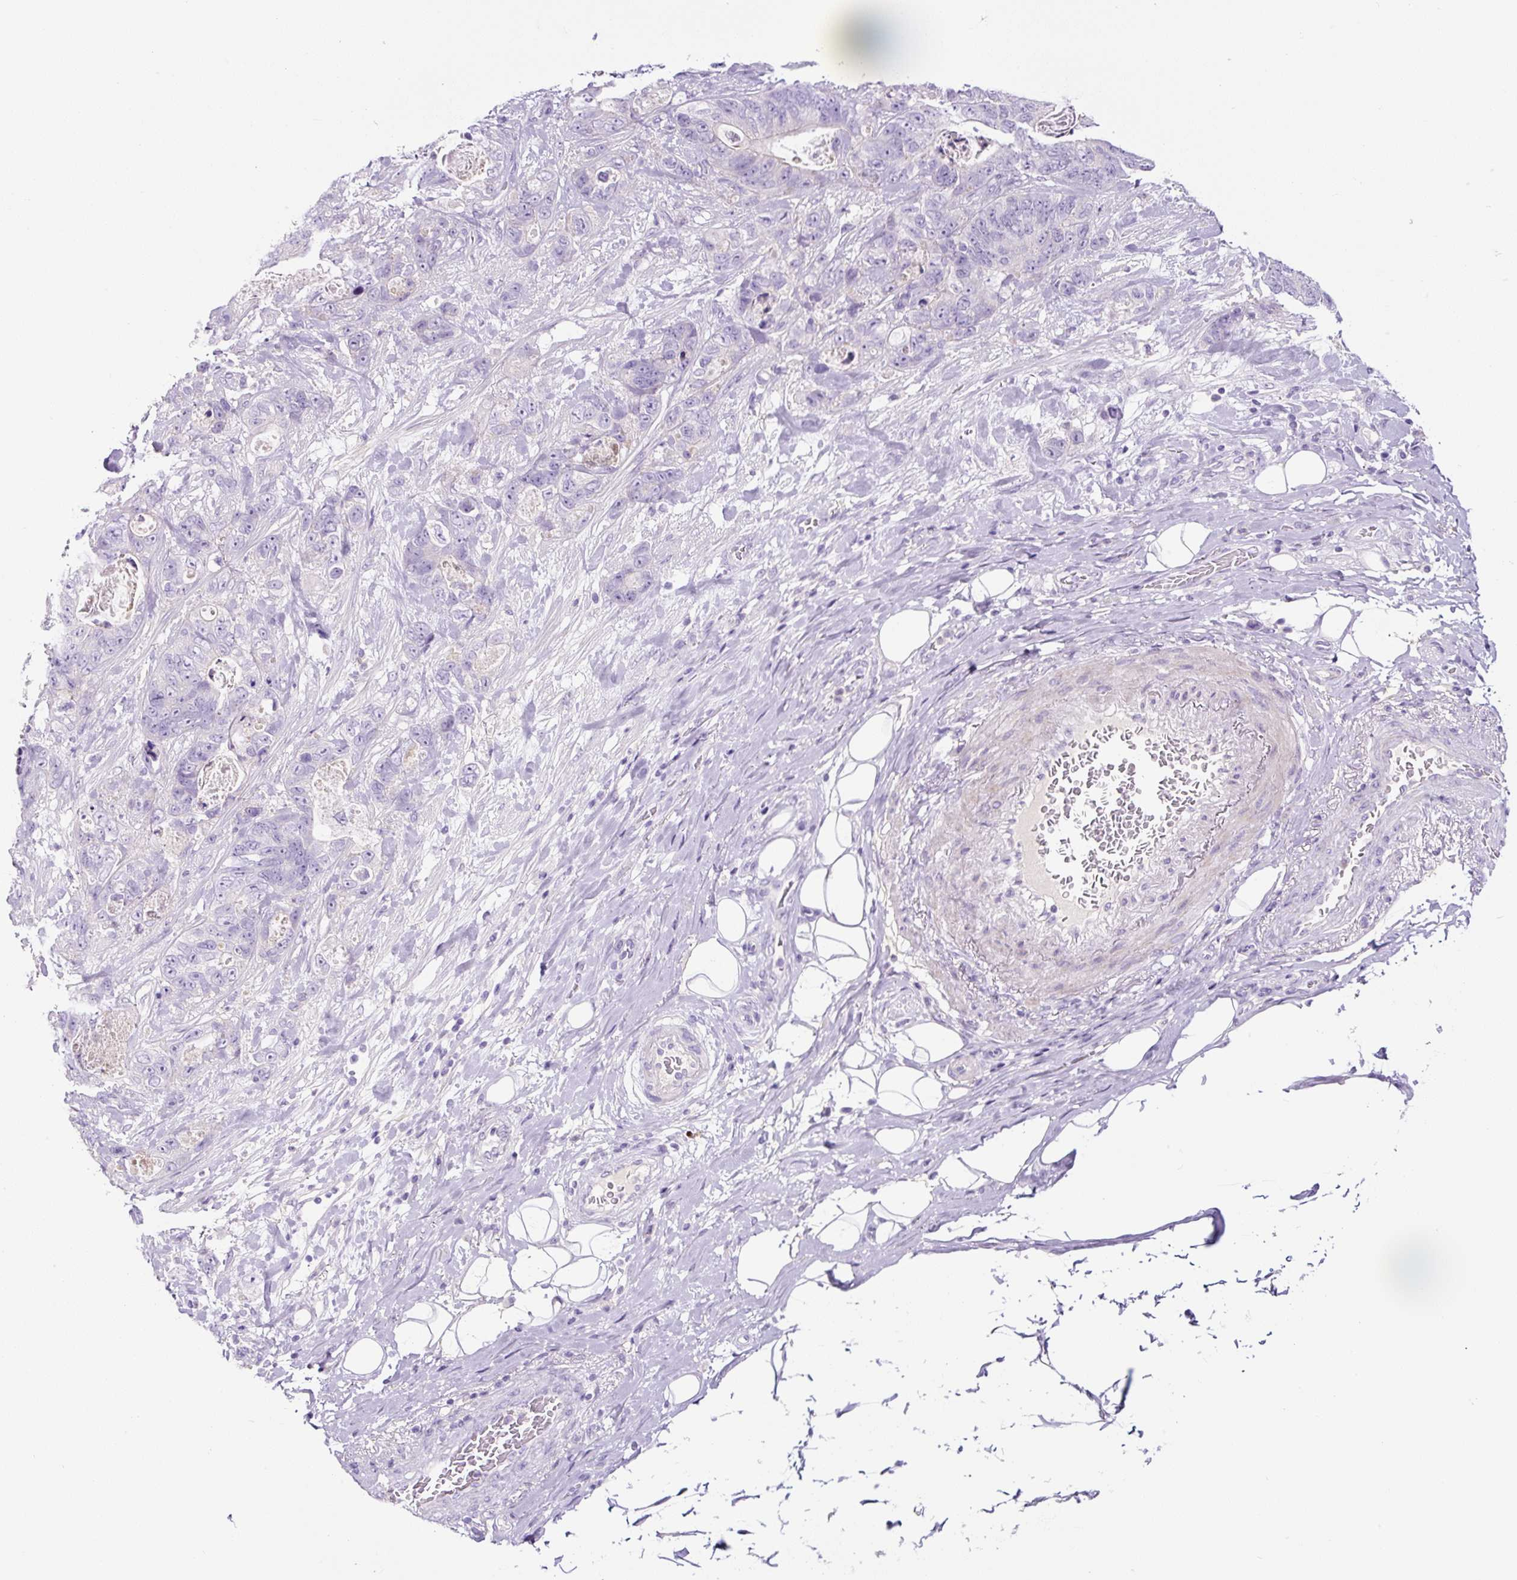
{"staining": {"intensity": "negative", "quantity": "none", "location": "none"}, "tissue": "stomach cancer", "cell_type": "Tumor cells", "image_type": "cancer", "snomed": [{"axis": "morphology", "description": "Normal tissue, NOS"}, {"axis": "morphology", "description": "Adenocarcinoma, NOS"}, {"axis": "topography", "description": "Stomach"}], "caption": "Immunohistochemistry (IHC) micrograph of neoplastic tissue: human adenocarcinoma (stomach) stained with DAB (3,3'-diaminobenzidine) reveals no significant protein positivity in tumor cells.", "gene": "RNF212B", "patient": {"sex": "female", "age": 89}}